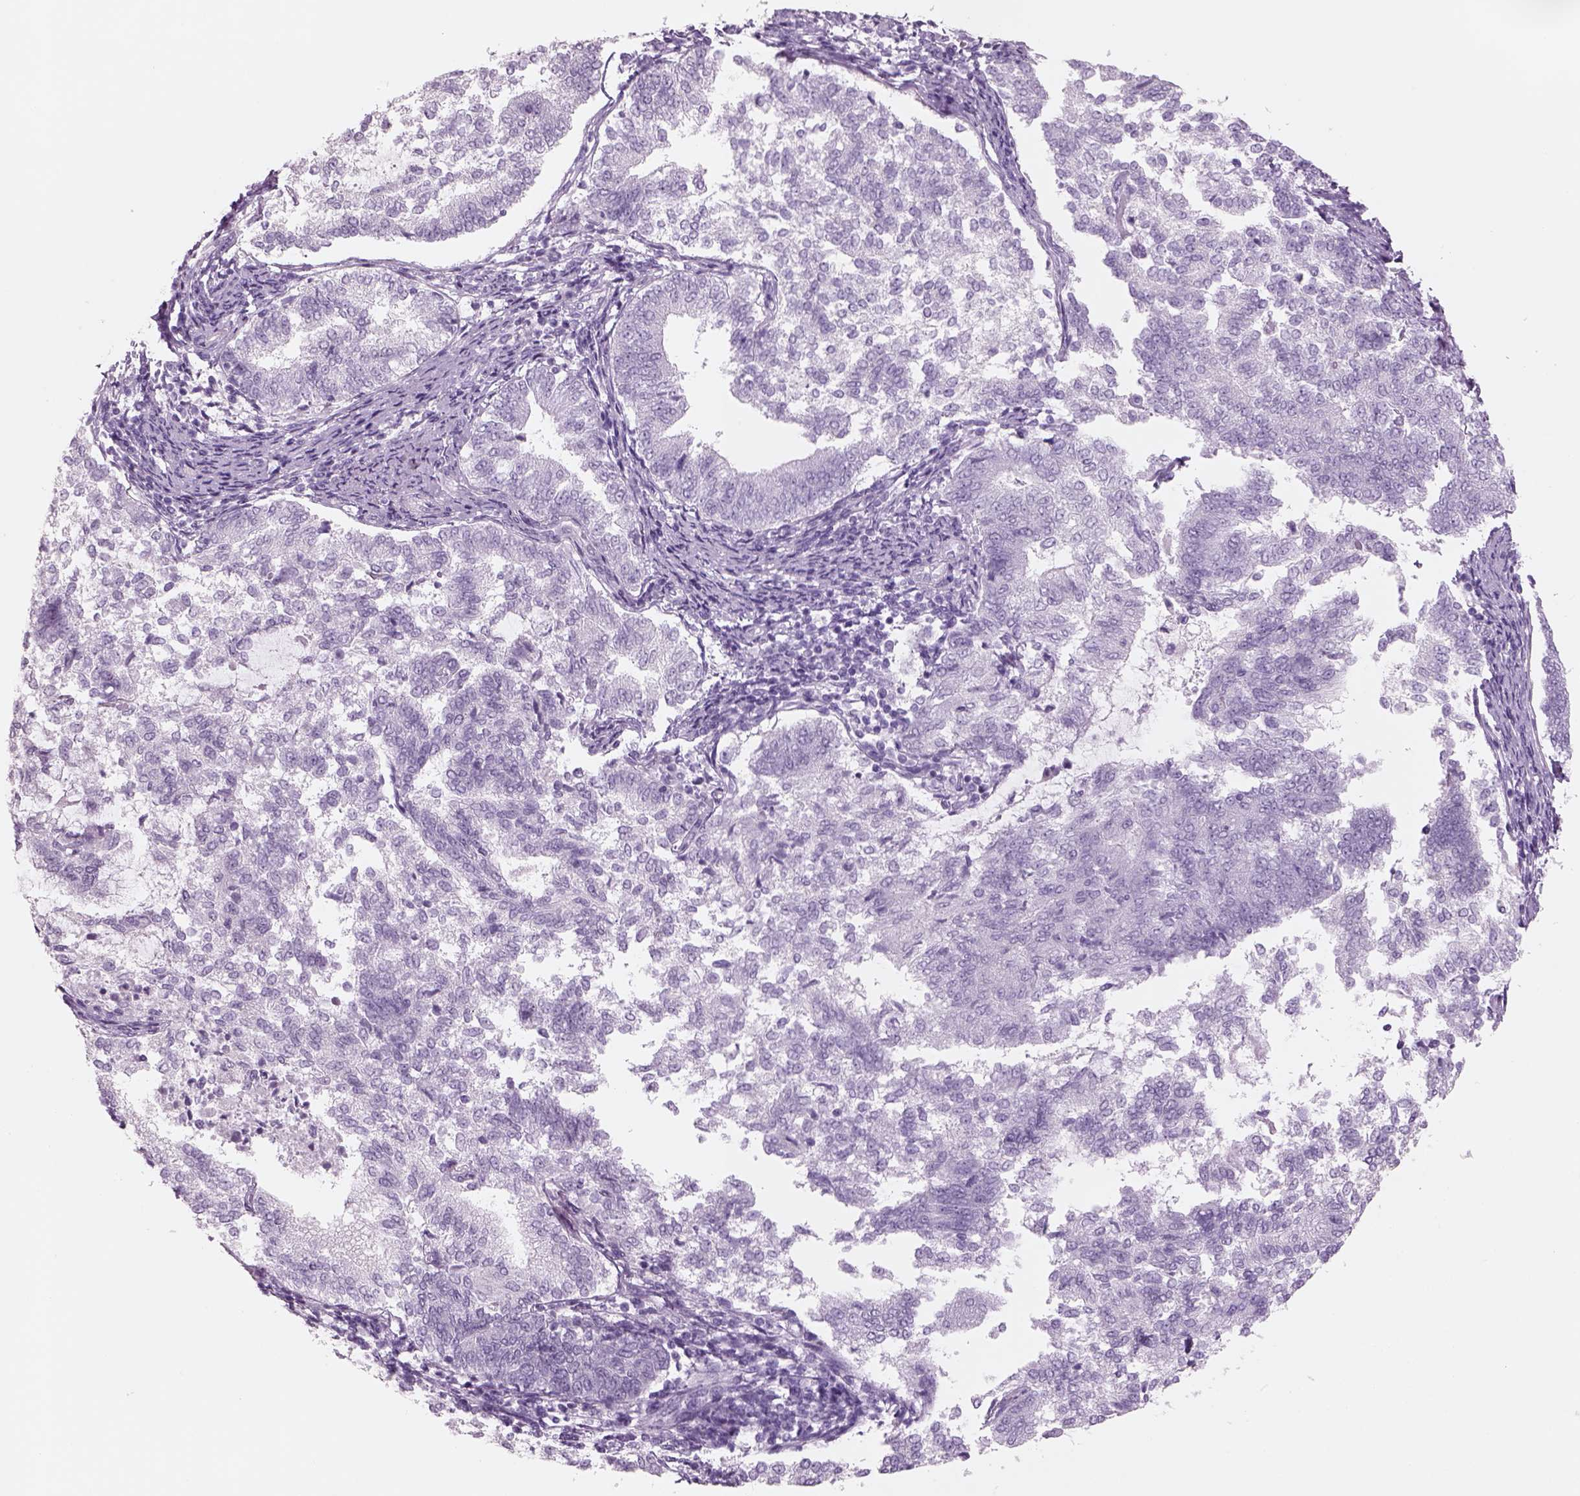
{"staining": {"intensity": "negative", "quantity": "none", "location": "none"}, "tissue": "endometrial cancer", "cell_type": "Tumor cells", "image_type": "cancer", "snomed": [{"axis": "morphology", "description": "Adenocarcinoma, NOS"}, {"axis": "topography", "description": "Endometrium"}], "caption": "Immunohistochemistry image of neoplastic tissue: human endometrial adenocarcinoma stained with DAB demonstrates no significant protein positivity in tumor cells. (DAB immunohistochemistry (IHC) with hematoxylin counter stain).", "gene": "RHO", "patient": {"sex": "female", "age": 65}}